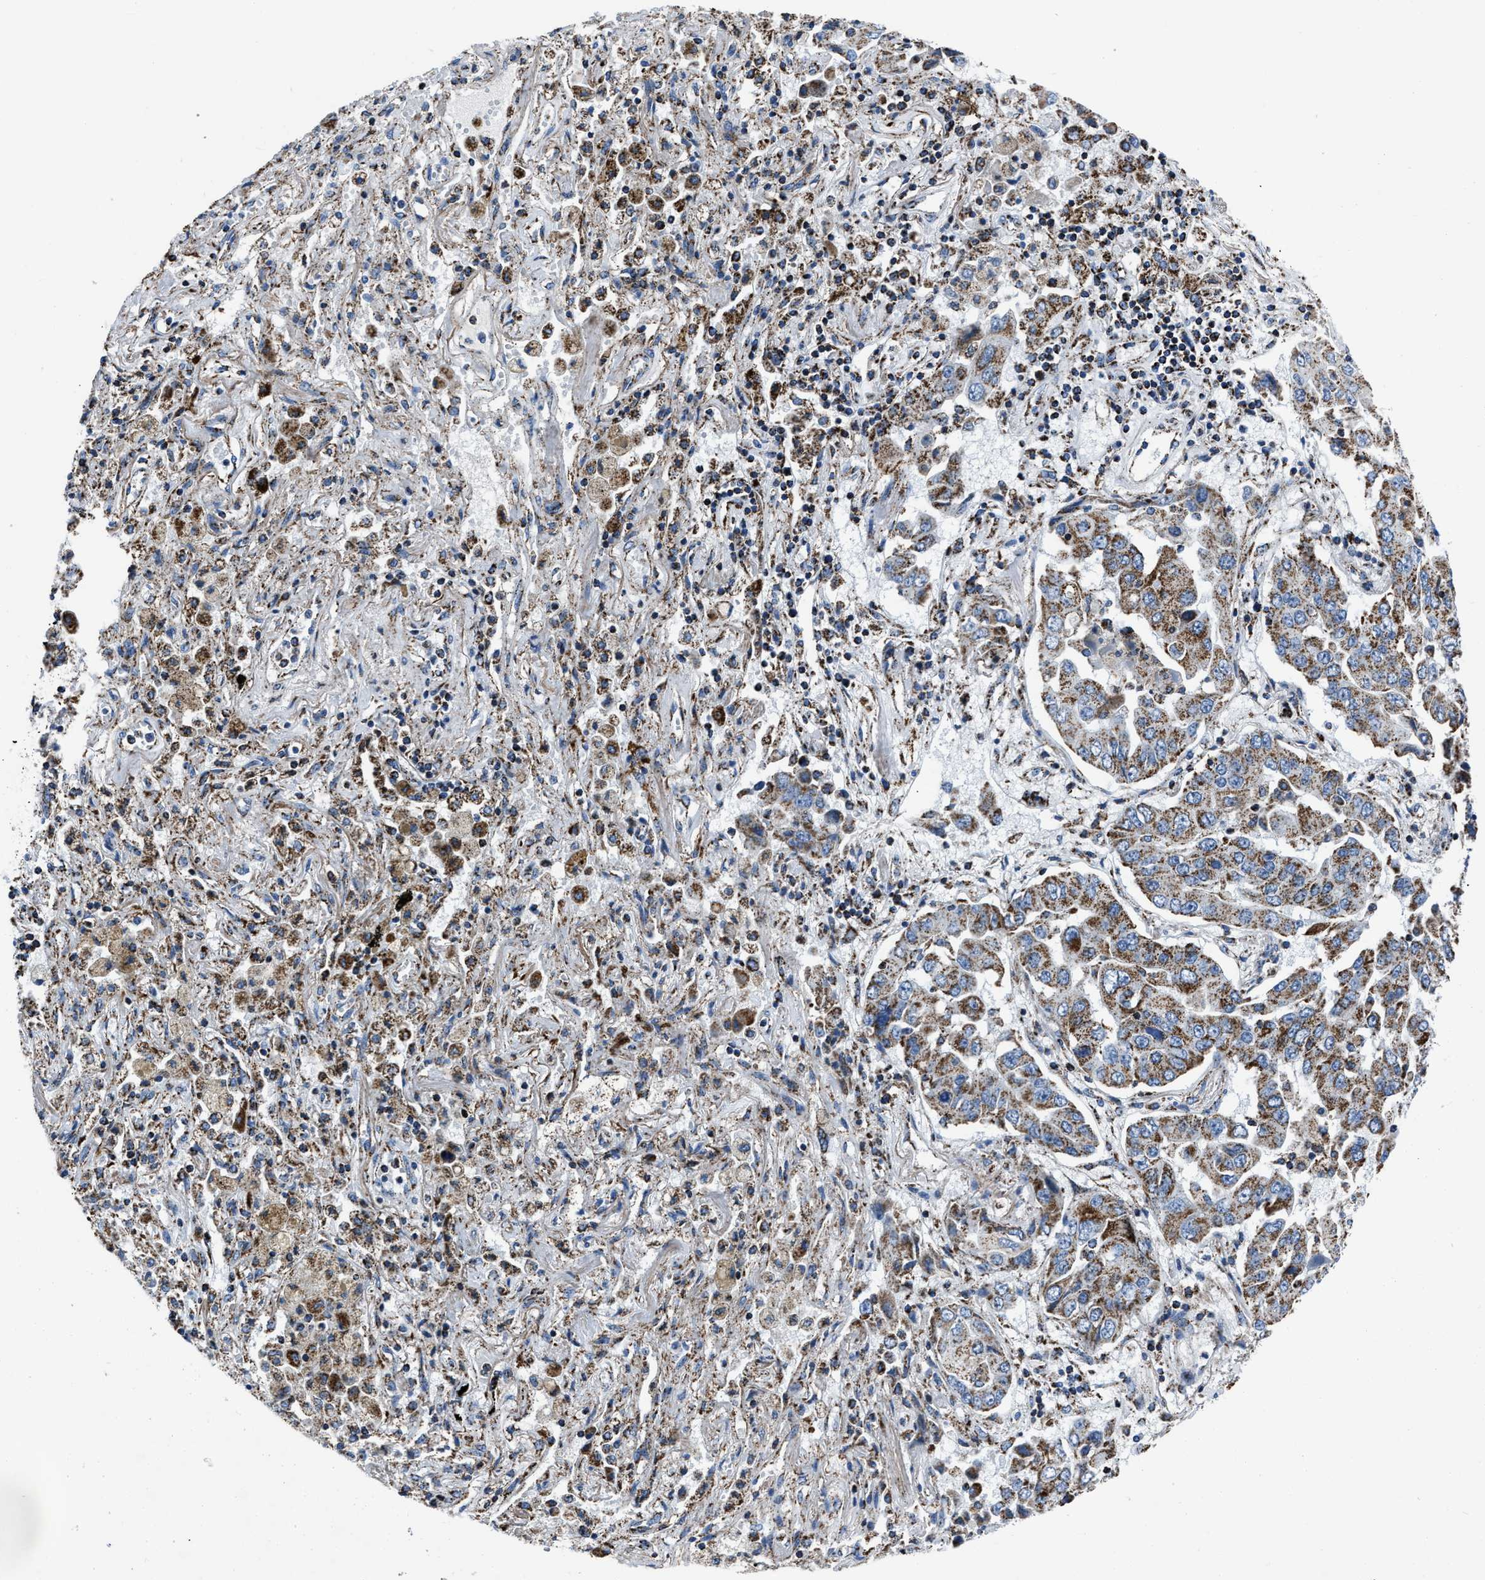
{"staining": {"intensity": "moderate", "quantity": ">75%", "location": "cytoplasmic/membranous"}, "tissue": "lung cancer", "cell_type": "Tumor cells", "image_type": "cancer", "snomed": [{"axis": "morphology", "description": "Adenocarcinoma, NOS"}, {"axis": "topography", "description": "Lung"}], "caption": "Lung cancer stained with DAB immunohistochemistry demonstrates medium levels of moderate cytoplasmic/membranous staining in approximately >75% of tumor cells.", "gene": "NSD3", "patient": {"sex": "female", "age": 65}}